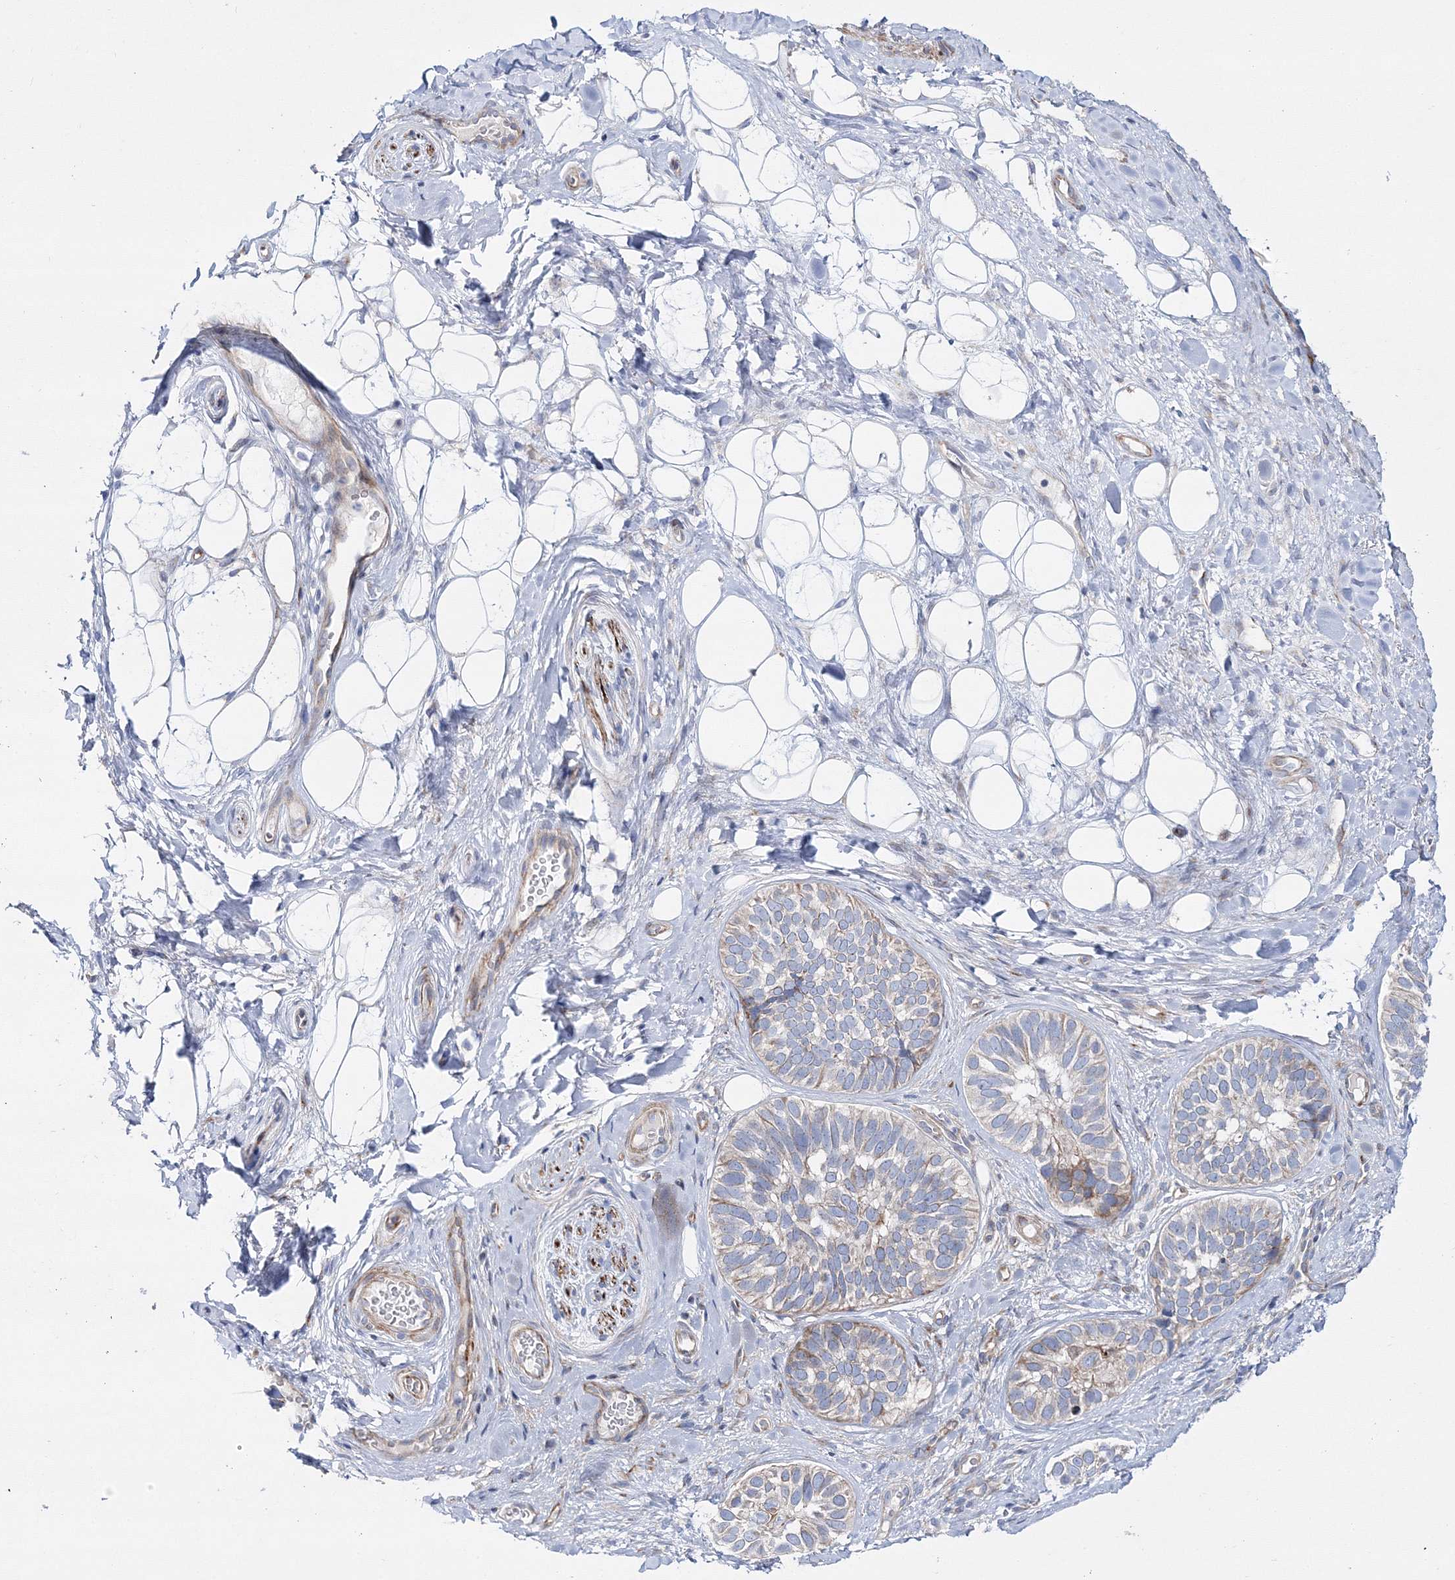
{"staining": {"intensity": "moderate", "quantity": "<25%", "location": "cytoplasmic/membranous"}, "tissue": "skin cancer", "cell_type": "Tumor cells", "image_type": "cancer", "snomed": [{"axis": "morphology", "description": "Basal cell carcinoma"}, {"axis": "topography", "description": "Skin"}], "caption": "Brown immunohistochemical staining in skin basal cell carcinoma shows moderate cytoplasmic/membranous staining in about <25% of tumor cells.", "gene": "ARHGAP32", "patient": {"sex": "male", "age": 62}}